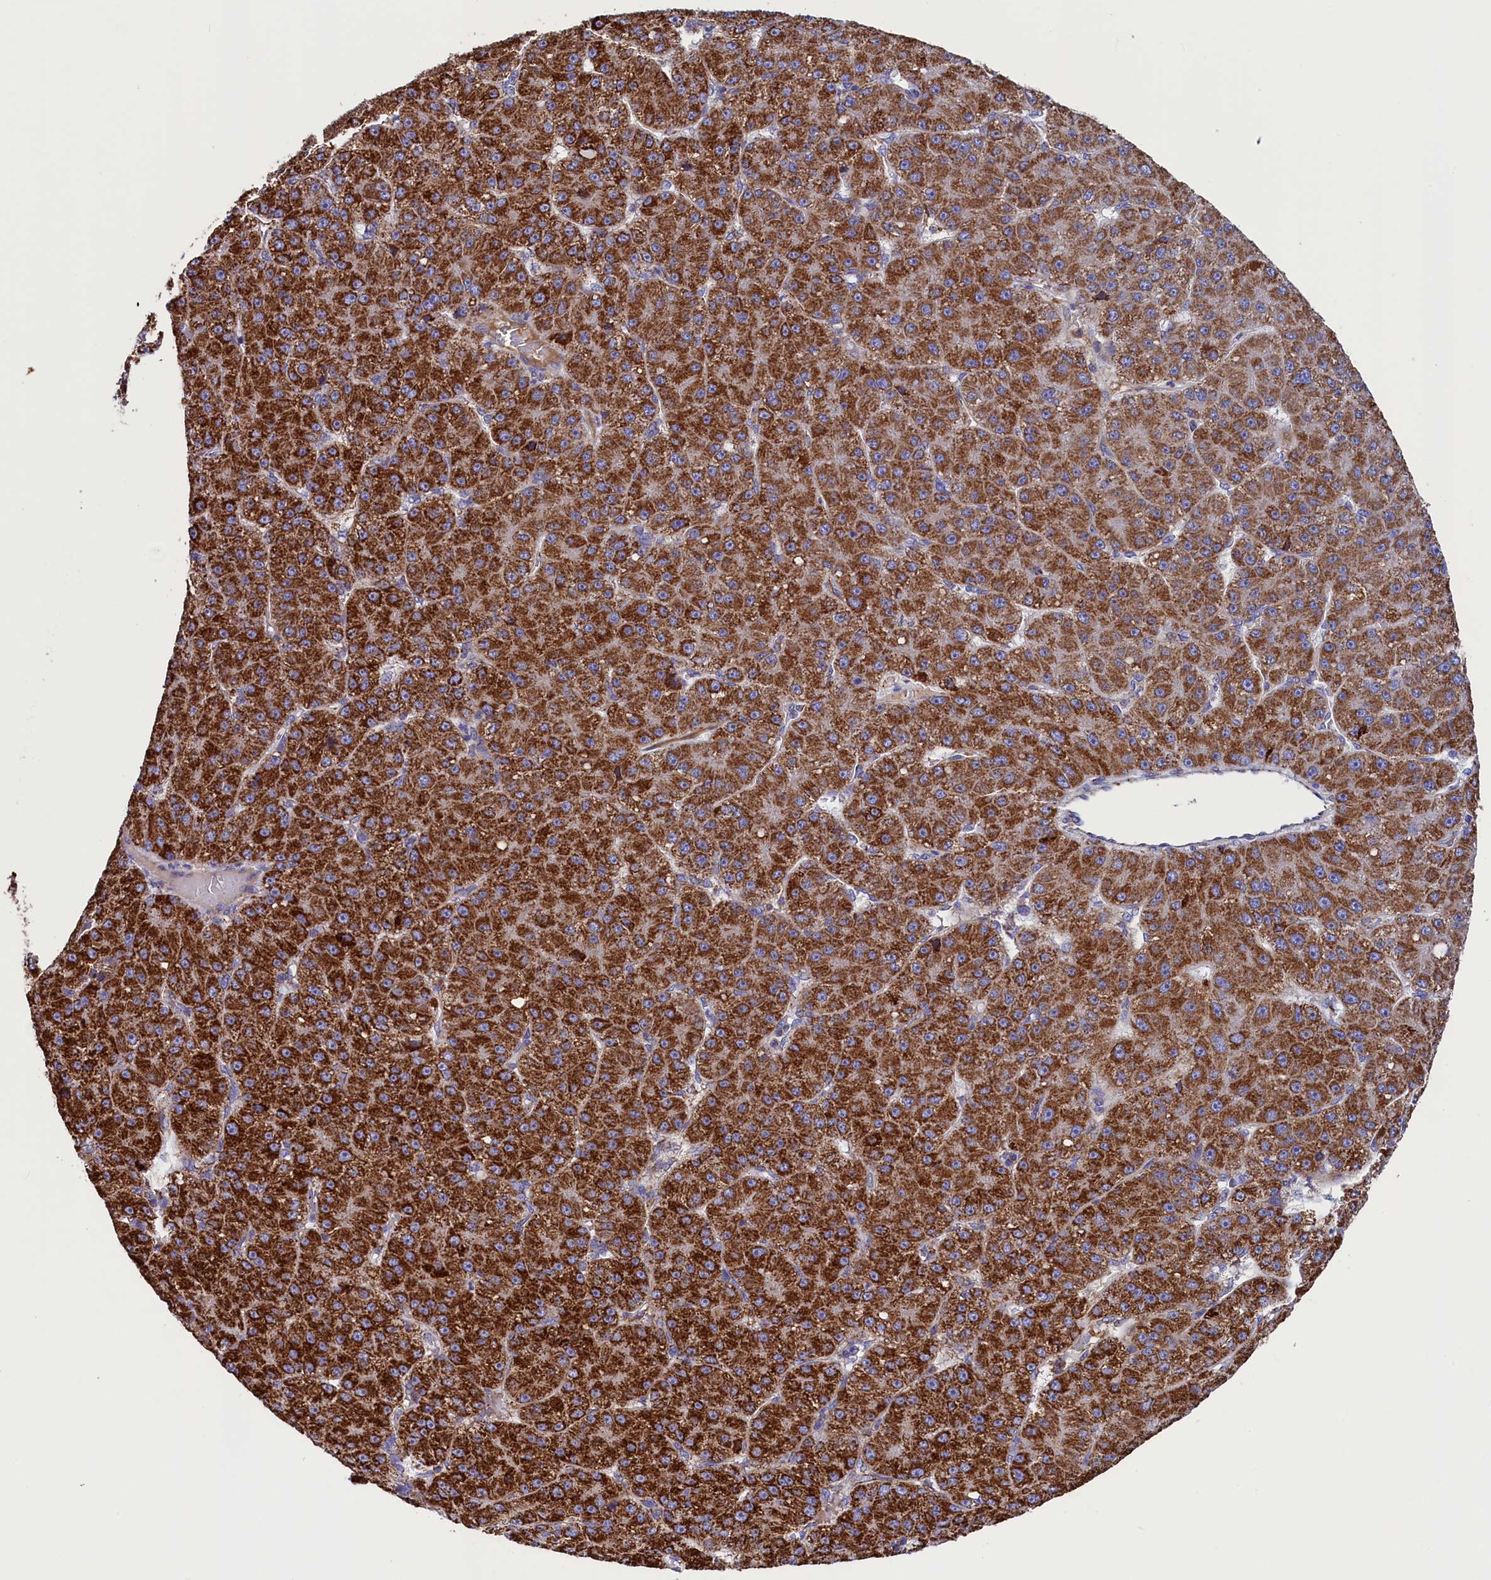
{"staining": {"intensity": "strong", "quantity": ">75%", "location": "cytoplasmic/membranous"}, "tissue": "liver cancer", "cell_type": "Tumor cells", "image_type": "cancer", "snomed": [{"axis": "morphology", "description": "Carcinoma, Hepatocellular, NOS"}, {"axis": "topography", "description": "Liver"}], "caption": "Liver cancer (hepatocellular carcinoma) stained for a protein (brown) exhibits strong cytoplasmic/membranous positive positivity in about >75% of tumor cells.", "gene": "SLC39A3", "patient": {"sex": "male", "age": 67}}